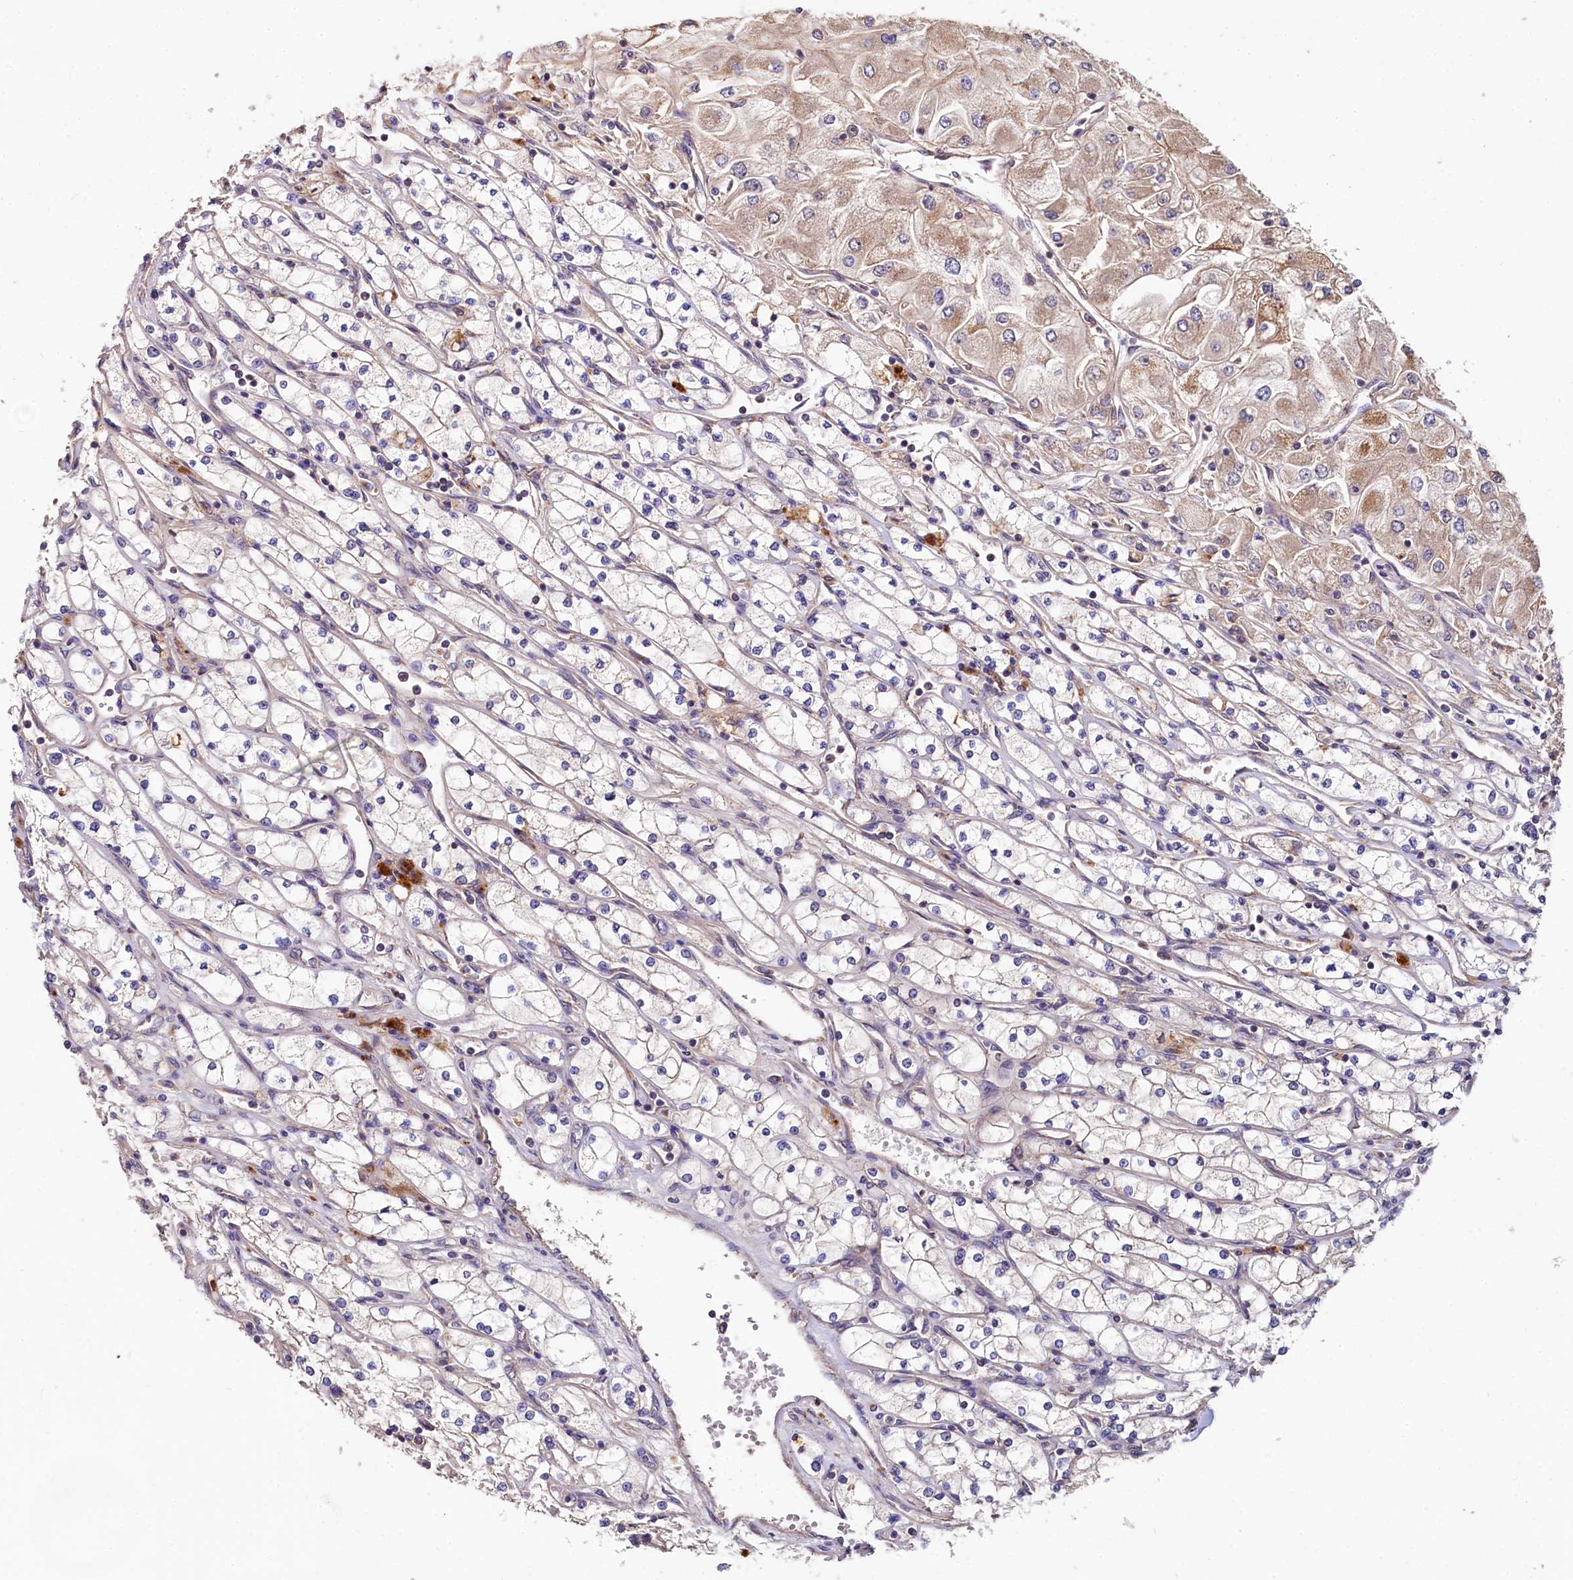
{"staining": {"intensity": "moderate", "quantity": "<25%", "location": "cytoplasmic/membranous"}, "tissue": "renal cancer", "cell_type": "Tumor cells", "image_type": "cancer", "snomed": [{"axis": "morphology", "description": "Adenocarcinoma, NOS"}, {"axis": "topography", "description": "Kidney"}], "caption": "Protein expression by IHC shows moderate cytoplasmic/membranous expression in about <25% of tumor cells in adenocarcinoma (renal).", "gene": "SPRYD3", "patient": {"sex": "male", "age": 80}}